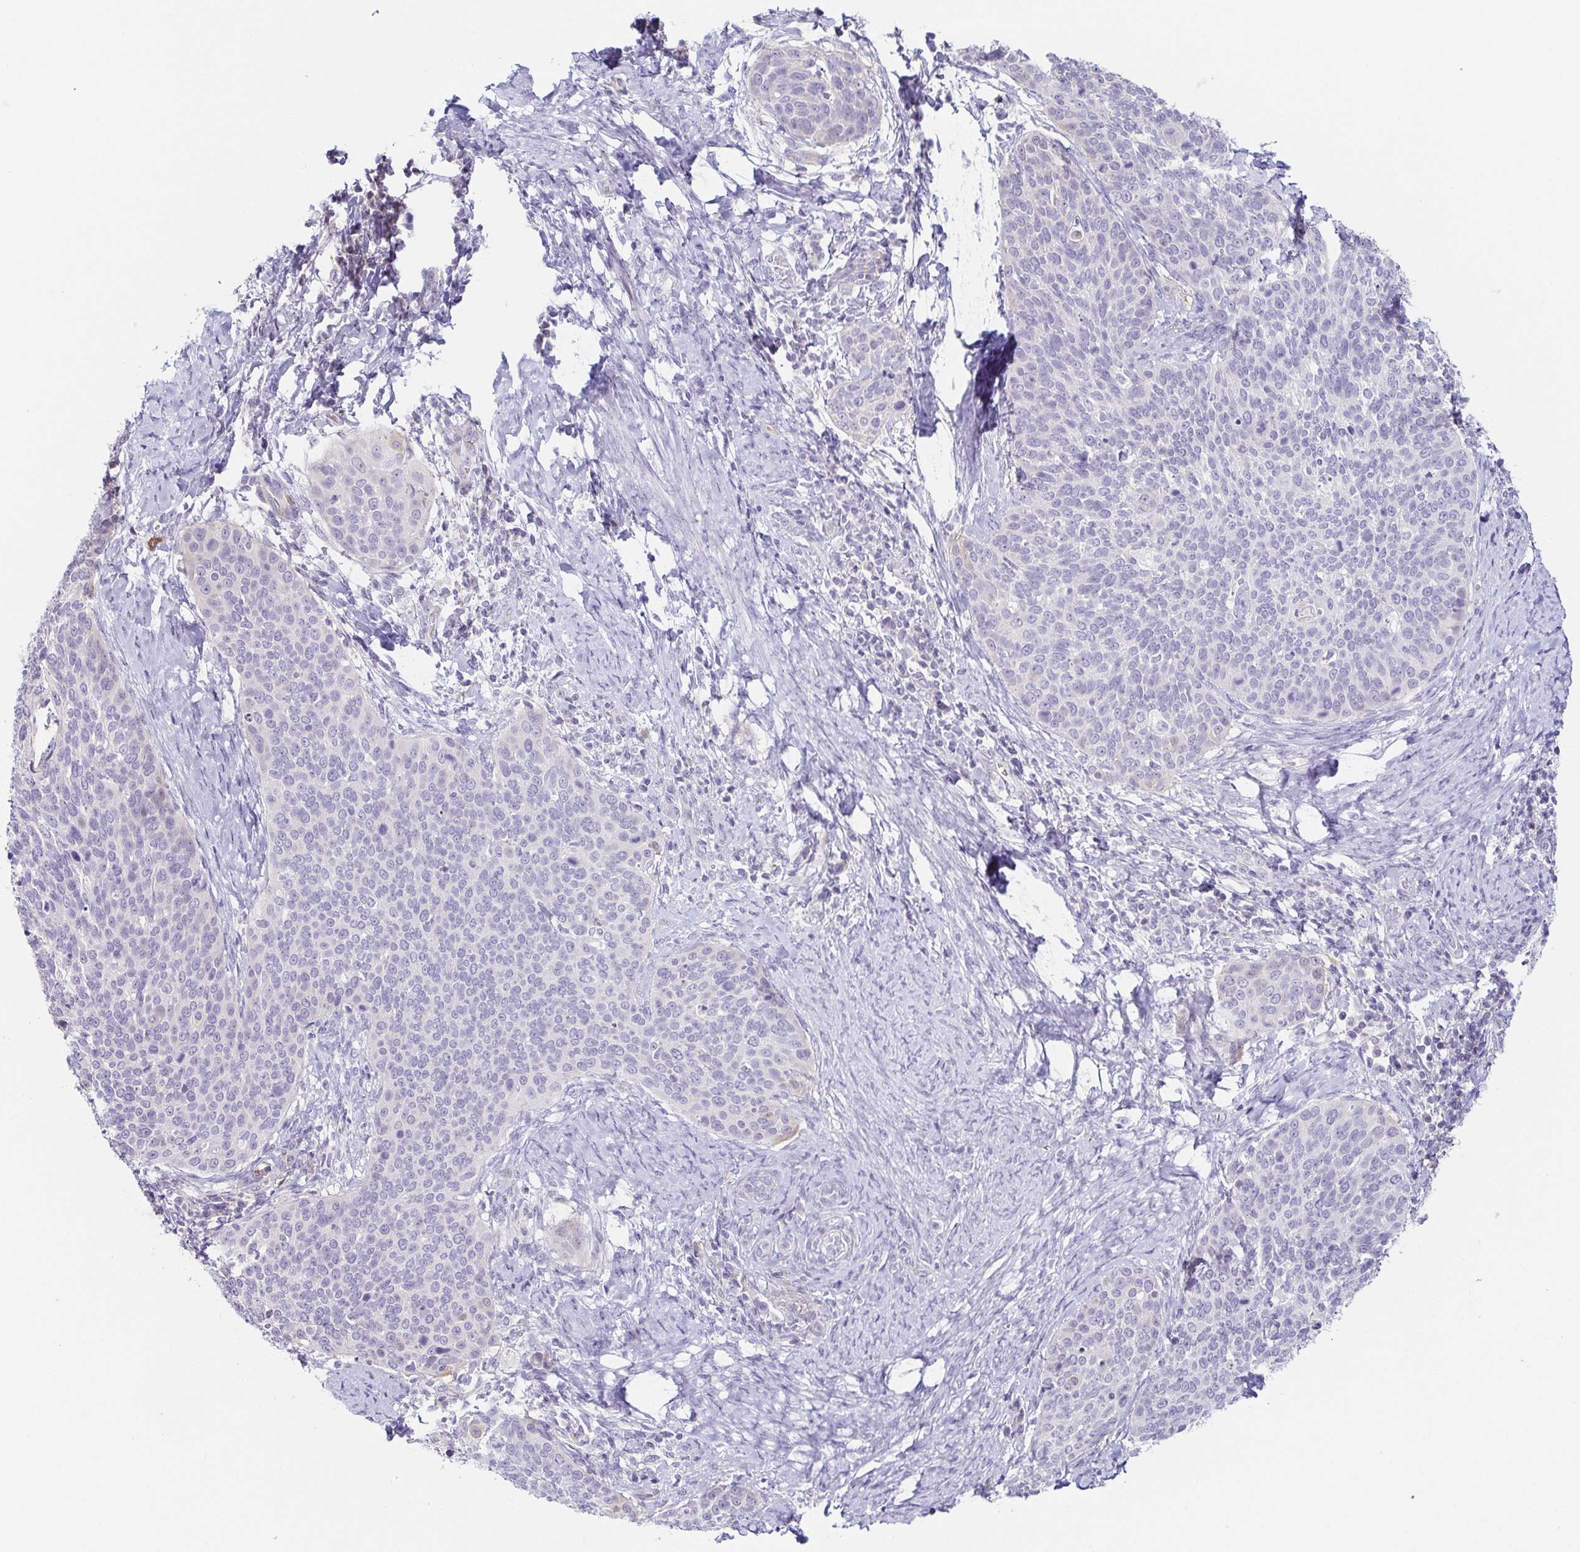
{"staining": {"intensity": "negative", "quantity": "none", "location": "none"}, "tissue": "cervical cancer", "cell_type": "Tumor cells", "image_type": "cancer", "snomed": [{"axis": "morphology", "description": "Squamous cell carcinoma, NOS"}, {"axis": "topography", "description": "Cervix"}], "caption": "High magnification brightfield microscopy of cervical cancer (squamous cell carcinoma) stained with DAB (3,3'-diaminobenzidine) (brown) and counterstained with hematoxylin (blue): tumor cells show no significant staining.", "gene": "FAM162B", "patient": {"sex": "female", "age": 69}}